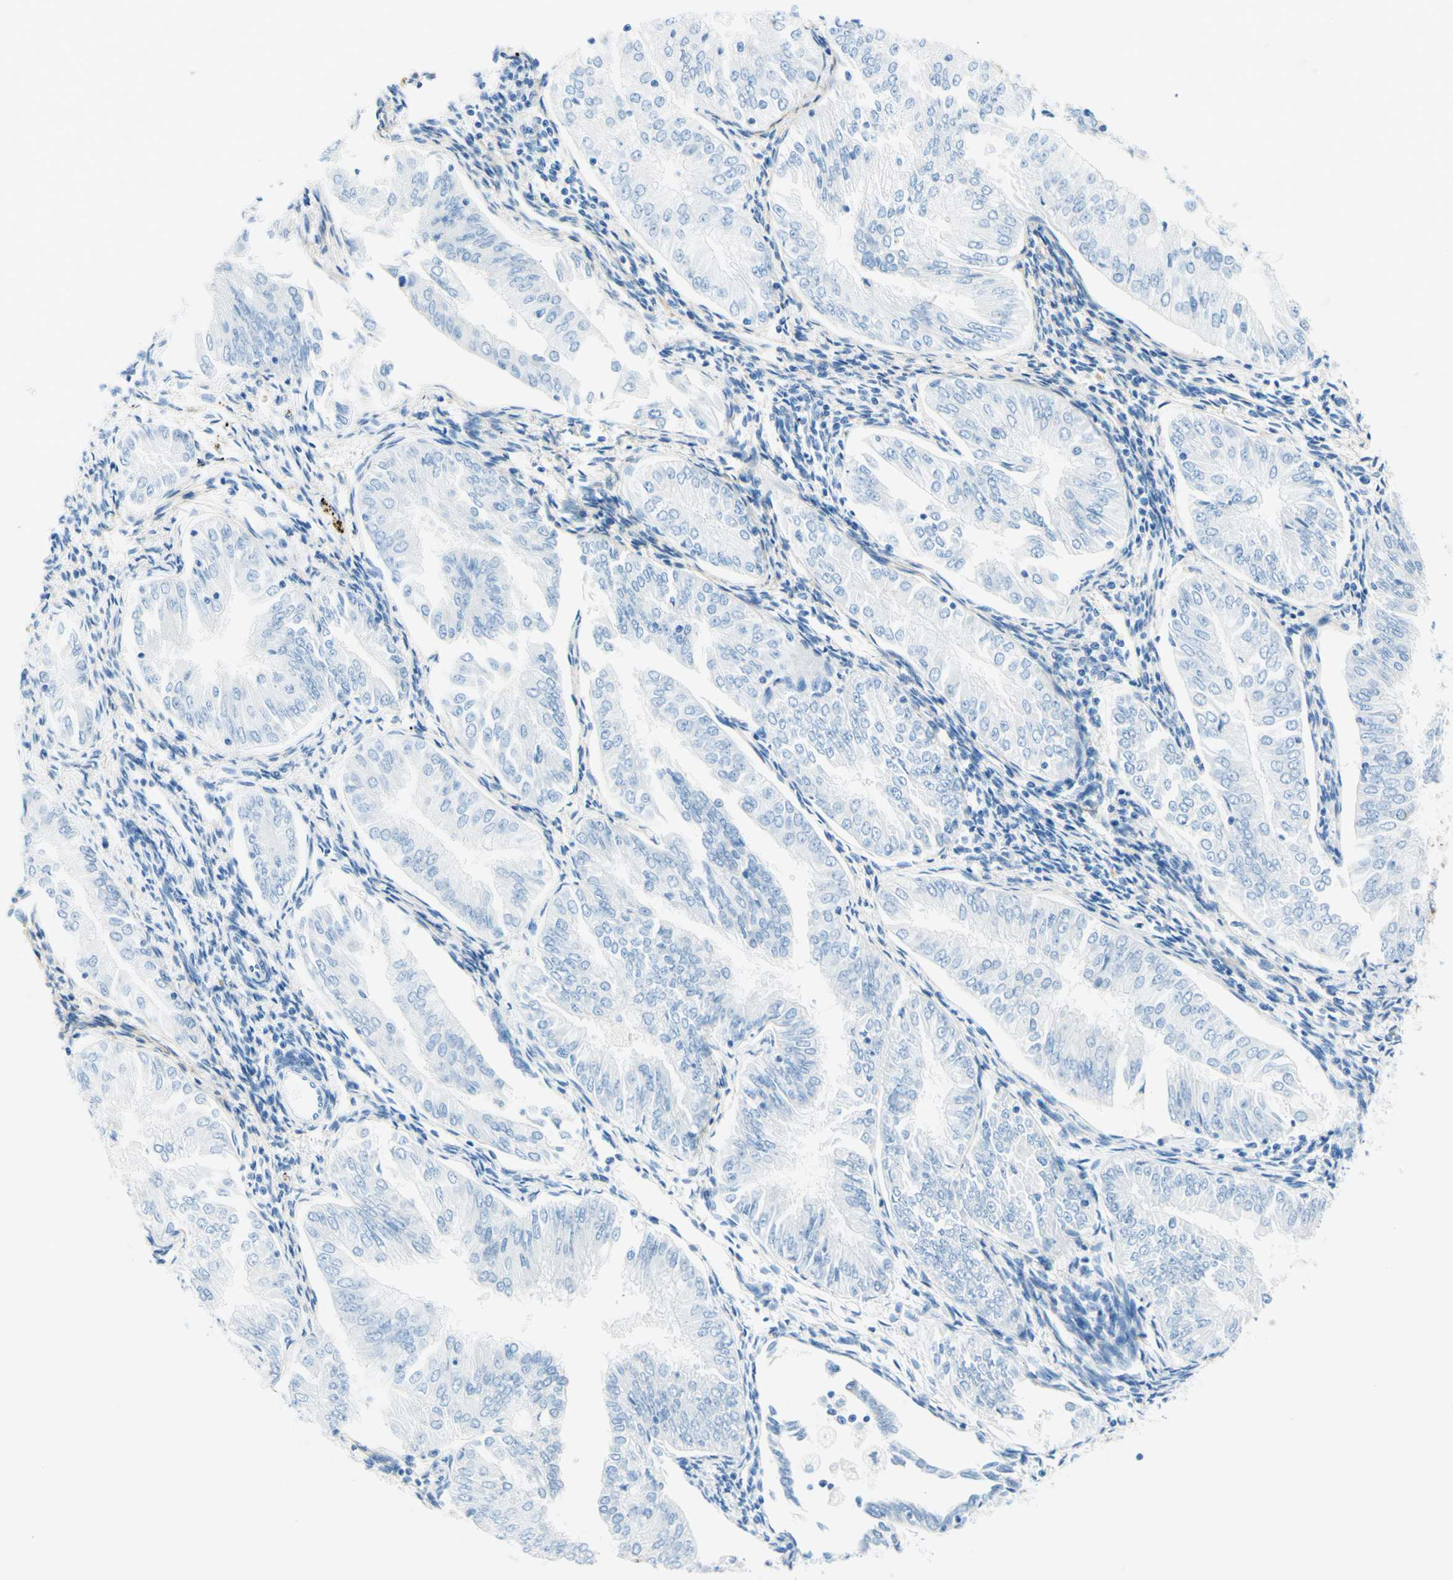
{"staining": {"intensity": "negative", "quantity": "none", "location": "none"}, "tissue": "endometrial cancer", "cell_type": "Tumor cells", "image_type": "cancer", "snomed": [{"axis": "morphology", "description": "Adenocarcinoma, NOS"}, {"axis": "topography", "description": "Endometrium"}], "caption": "High magnification brightfield microscopy of endometrial cancer (adenocarcinoma) stained with DAB (3,3'-diaminobenzidine) (brown) and counterstained with hematoxylin (blue): tumor cells show no significant positivity.", "gene": "MFAP5", "patient": {"sex": "female", "age": 53}}